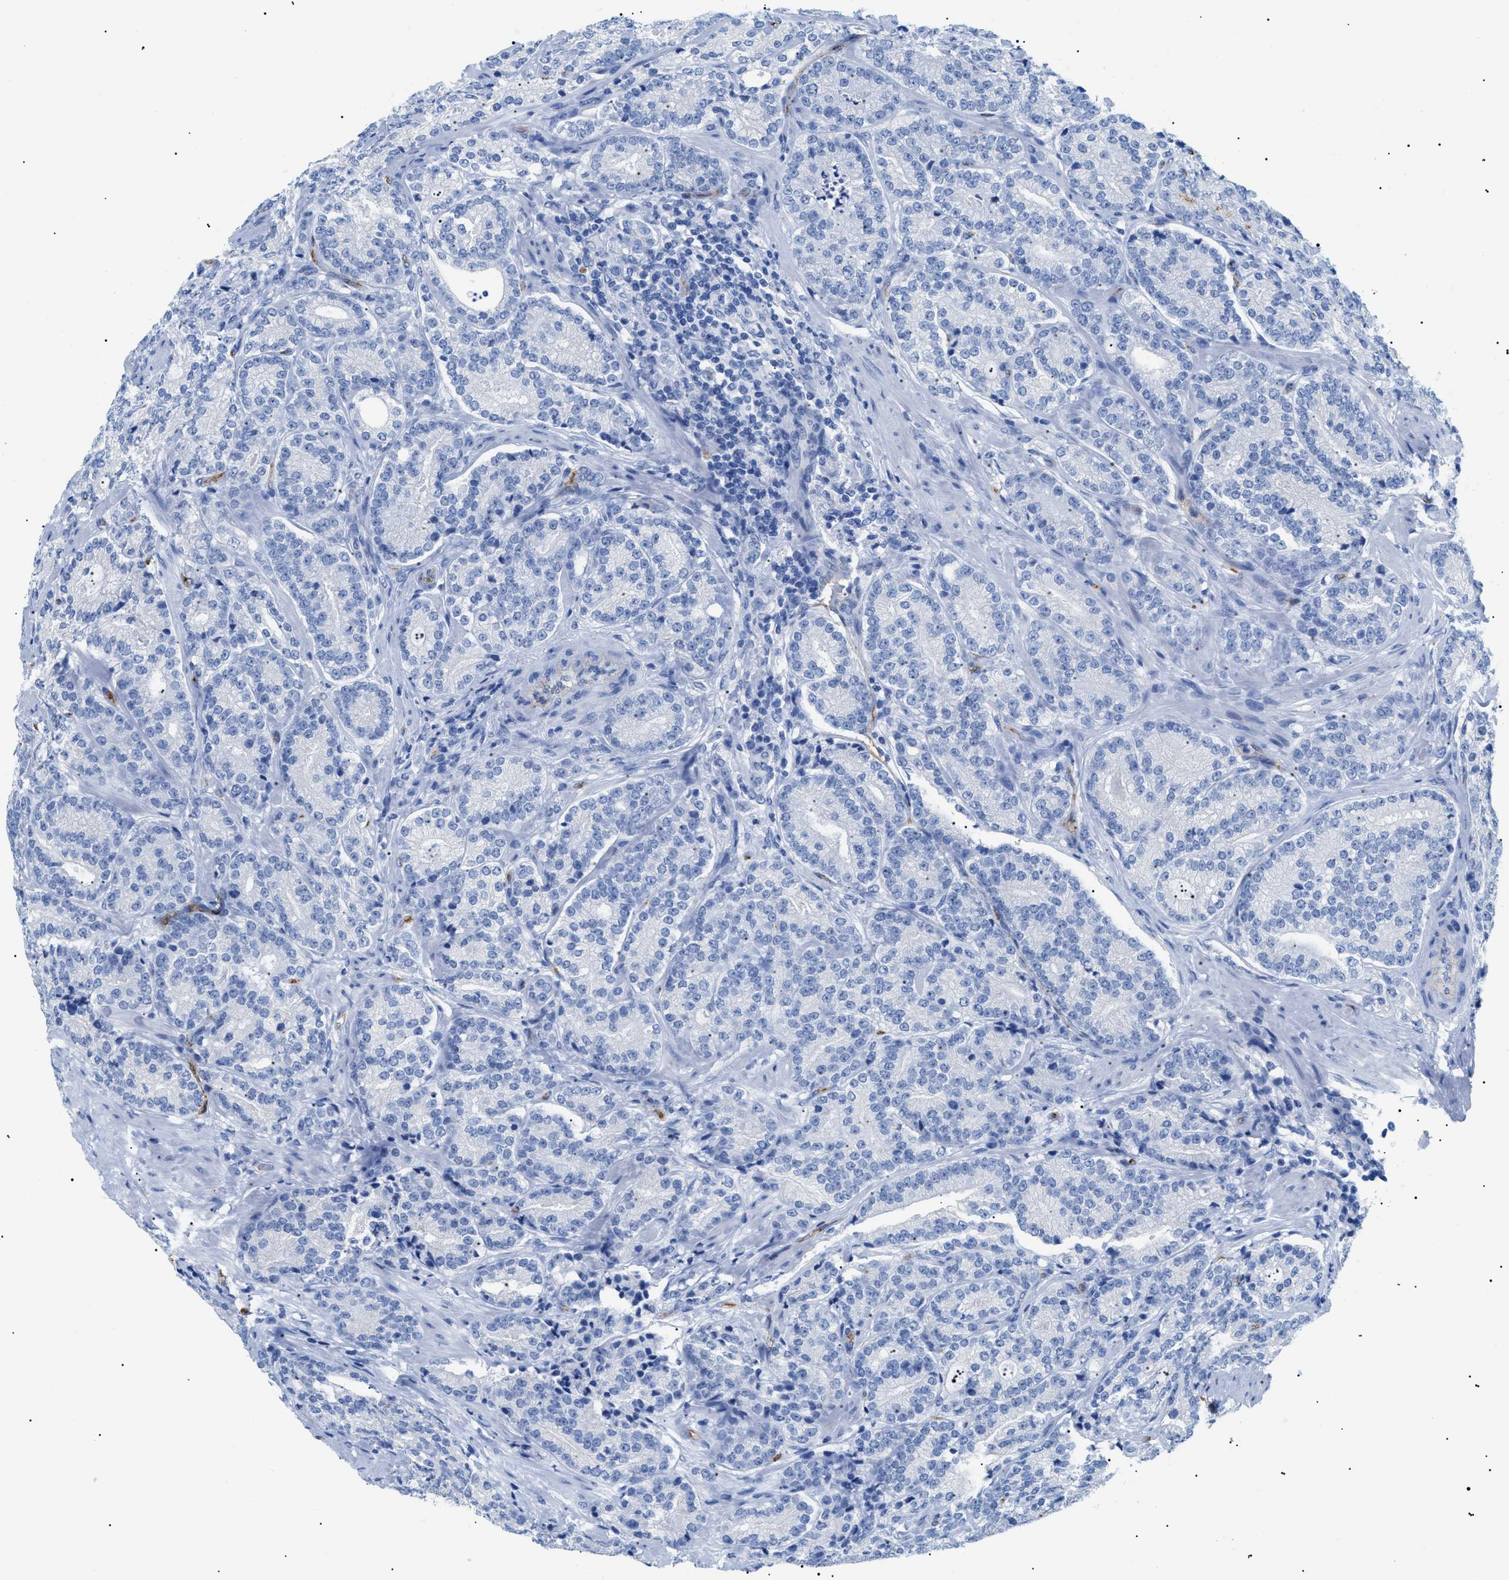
{"staining": {"intensity": "negative", "quantity": "none", "location": "none"}, "tissue": "prostate cancer", "cell_type": "Tumor cells", "image_type": "cancer", "snomed": [{"axis": "morphology", "description": "Adenocarcinoma, High grade"}, {"axis": "topography", "description": "Prostate"}], "caption": "IHC photomicrograph of human prostate high-grade adenocarcinoma stained for a protein (brown), which displays no staining in tumor cells. Brightfield microscopy of immunohistochemistry (IHC) stained with DAB (brown) and hematoxylin (blue), captured at high magnification.", "gene": "PODXL", "patient": {"sex": "male", "age": 61}}